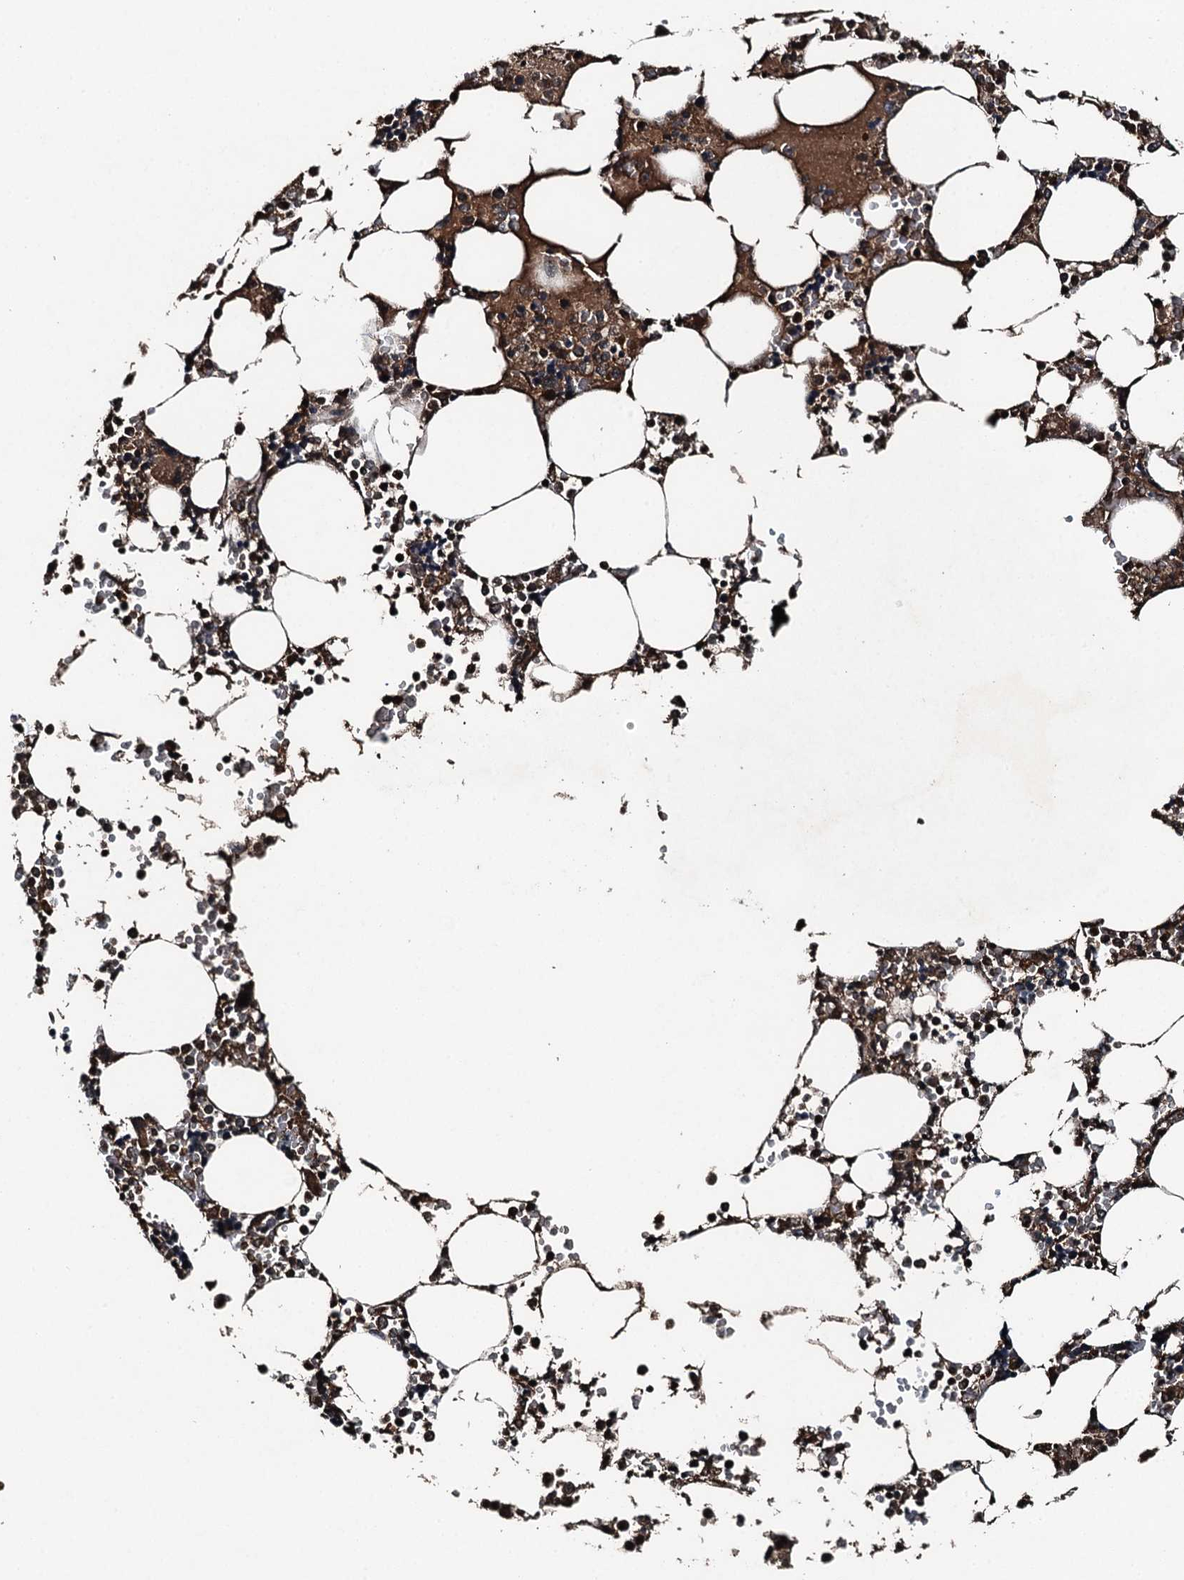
{"staining": {"intensity": "strong", "quantity": ">75%", "location": "cytoplasmic/membranous"}, "tissue": "bone marrow", "cell_type": "Hematopoietic cells", "image_type": "normal", "snomed": [{"axis": "morphology", "description": "Normal tissue, NOS"}, {"axis": "topography", "description": "Bone marrow"}], "caption": "A high-resolution micrograph shows IHC staining of unremarkable bone marrow, which exhibits strong cytoplasmic/membranous positivity in approximately >75% of hematopoietic cells. The protein is stained brown, and the nuclei are stained in blue (DAB (3,3'-diaminobenzidine) IHC with brightfield microscopy, high magnification).", "gene": "TCTN1", "patient": {"sex": "male", "age": 64}}